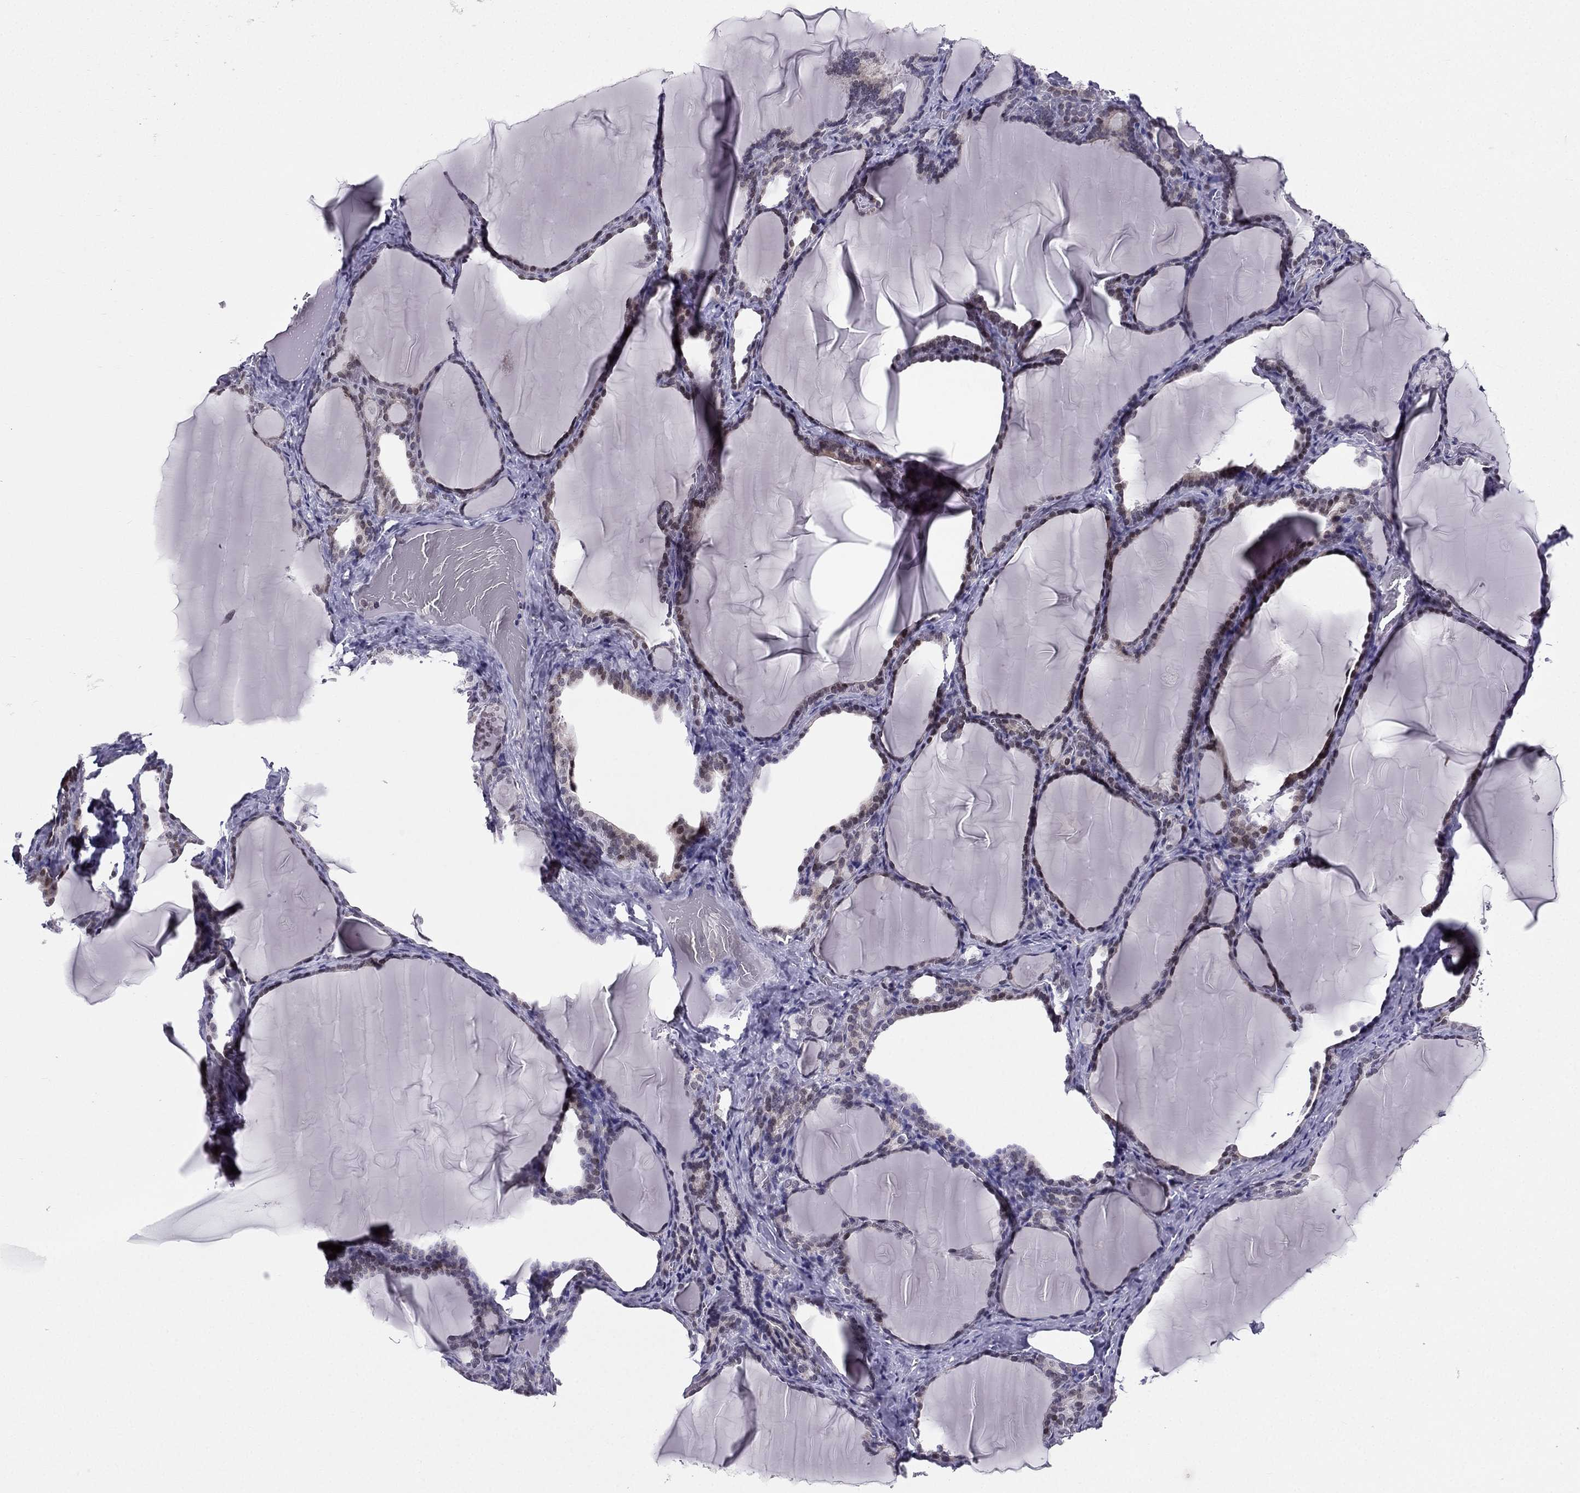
{"staining": {"intensity": "moderate", "quantity": "25%-75%", "location": "nuclear"}, "tissue": "thyroid gland", "cell_type": "Glandular cells", "image_type": "normal", "snomed": [{"axis": "morphology", "description": "Normal tissue, NOS"}, {"axis": "morphology", "description": "Hyperplasia, NOS"}, {"axis": "topography", "description": "Thyroid gland"}], "caption": "Immunohistochemical staining of unremarkable human thyroid gland exhibits 25%-75% levels of moderate nuclear protein positivity in approximately 25%-75% of glandular cells.", "gene": "RPRD2", "patient": {"sex": "female", "age": 27}}